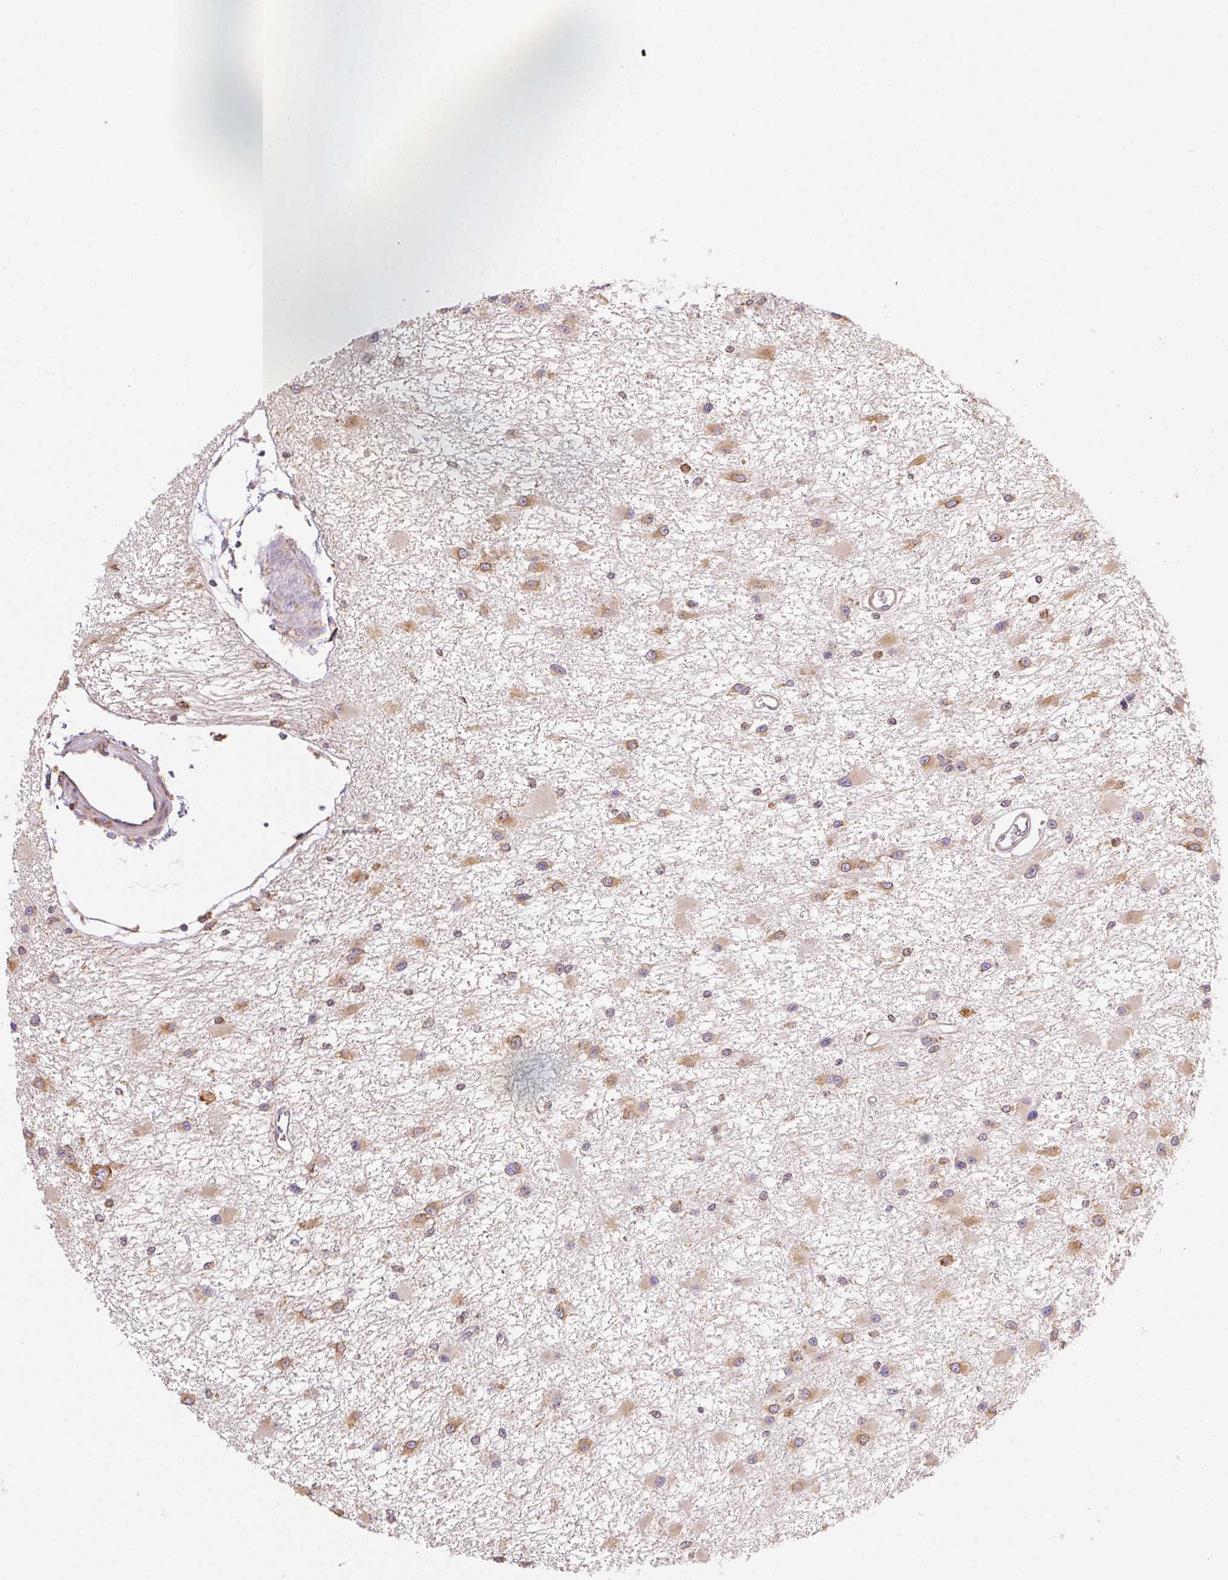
{"staining": {"intensity": "weak", "quantity": "<25%", "location": "cytoplasmic/membranous"}, "tissue": "glioma", "cell_type": "Tumor cells", "image_type": "cancer", "snomed": [{"axis": "morphology", "description": "Glioma, malignant, High grade"}, {"axis": "topography", "description": "Brain"}], "caption": "IHC of human high-grade glioma (malignant) displays no positivity in tumor cells.", "gene": "ENTREP1", "patient": {"sex": "male", "age": 54}}